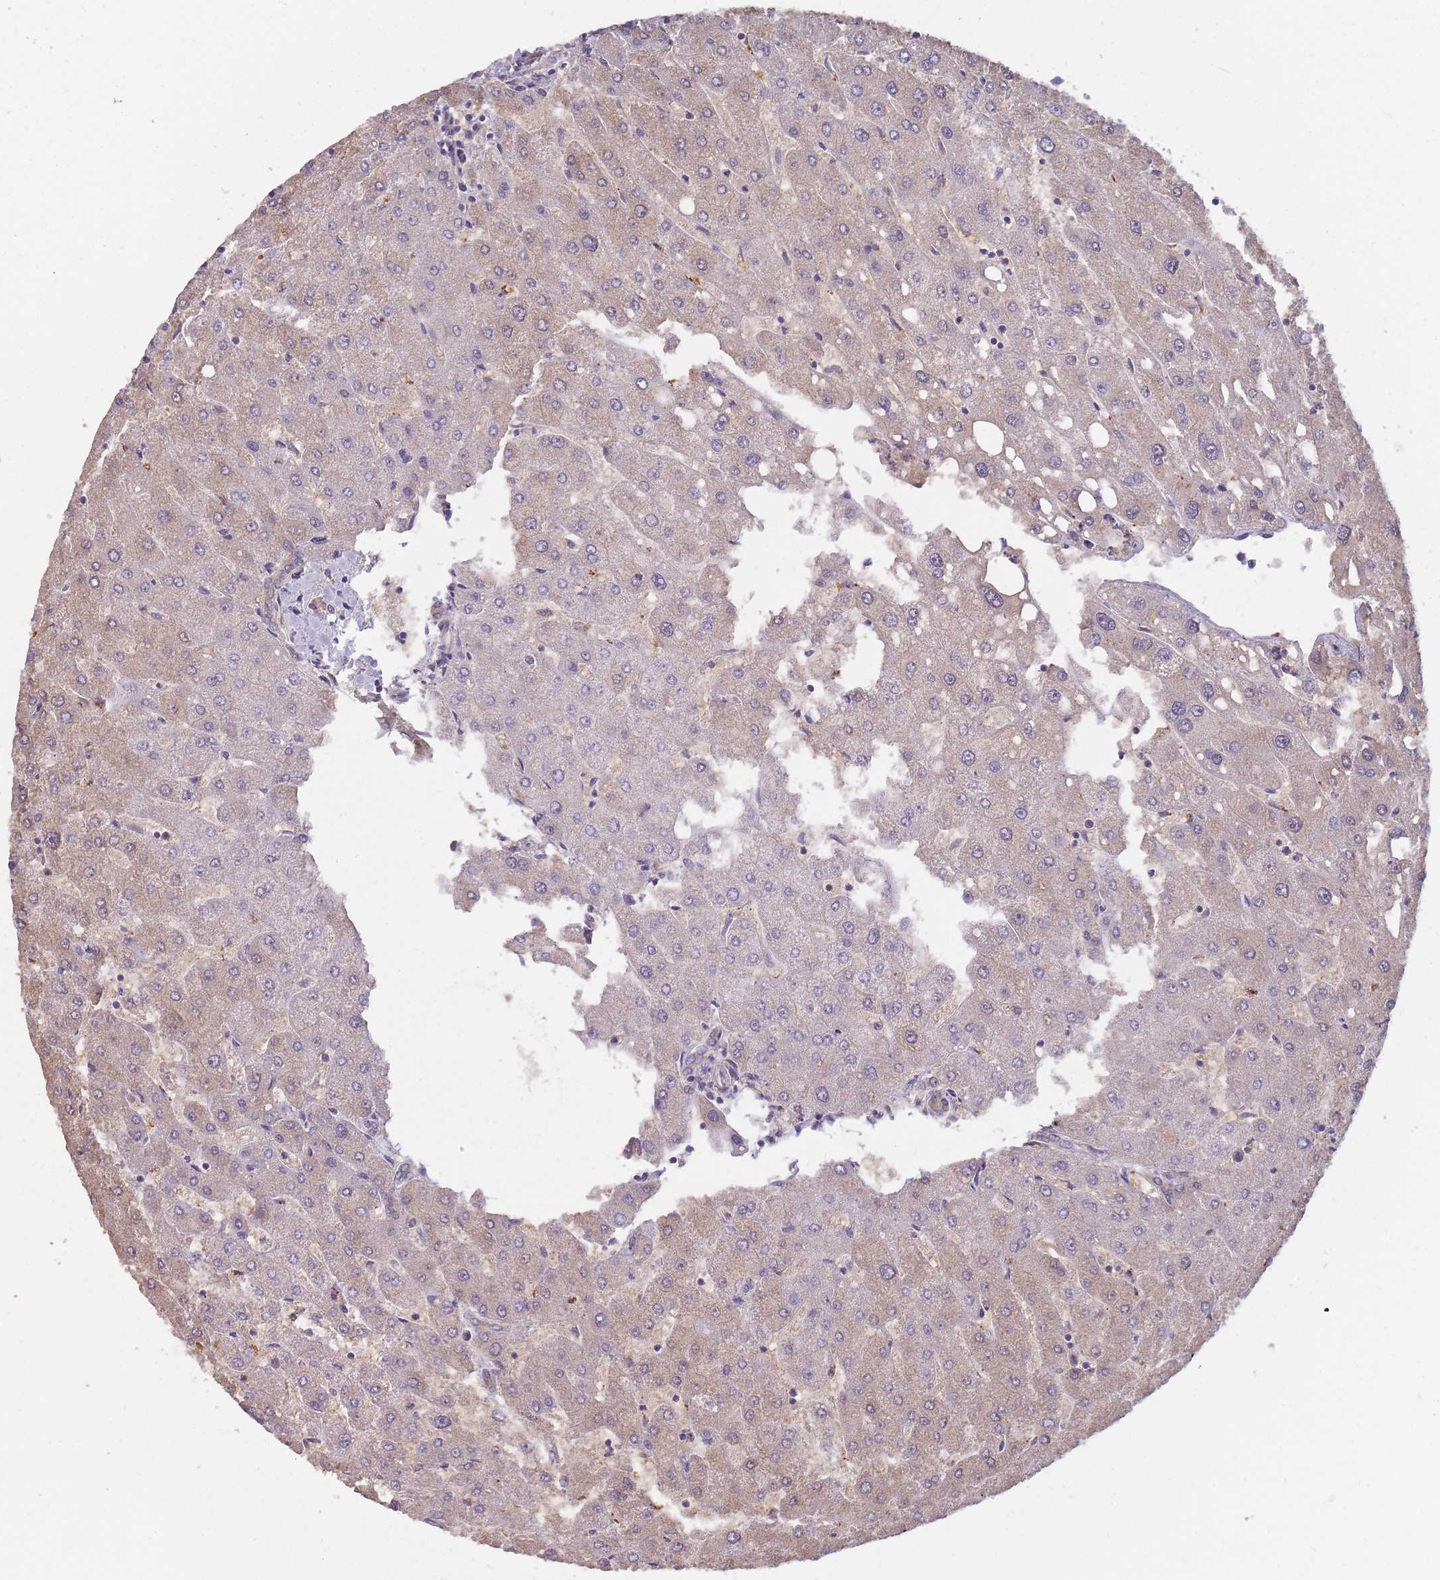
{"staining": {"intensity": "negative", "quantity": "none", "location": "none"}, "tissue": "liver", "cell_type": "Cholangiocytes", "image_type": "normal", "snomed": [{"axis": "morphology", "description": "Normal tissue, NOS"}, {"axis": "topography", "description": "Liver"}], "caption": "This photomicrograph is of unremarkable liver stained with immunohistochemistry to label a protein in brown with the nuclei are counter-stained blue. There is no positivity in cholangiocytes. Nuclei are stained in blue.", "gene": "KIAA1755", "patient": {"sex": "male", "age": 67}}